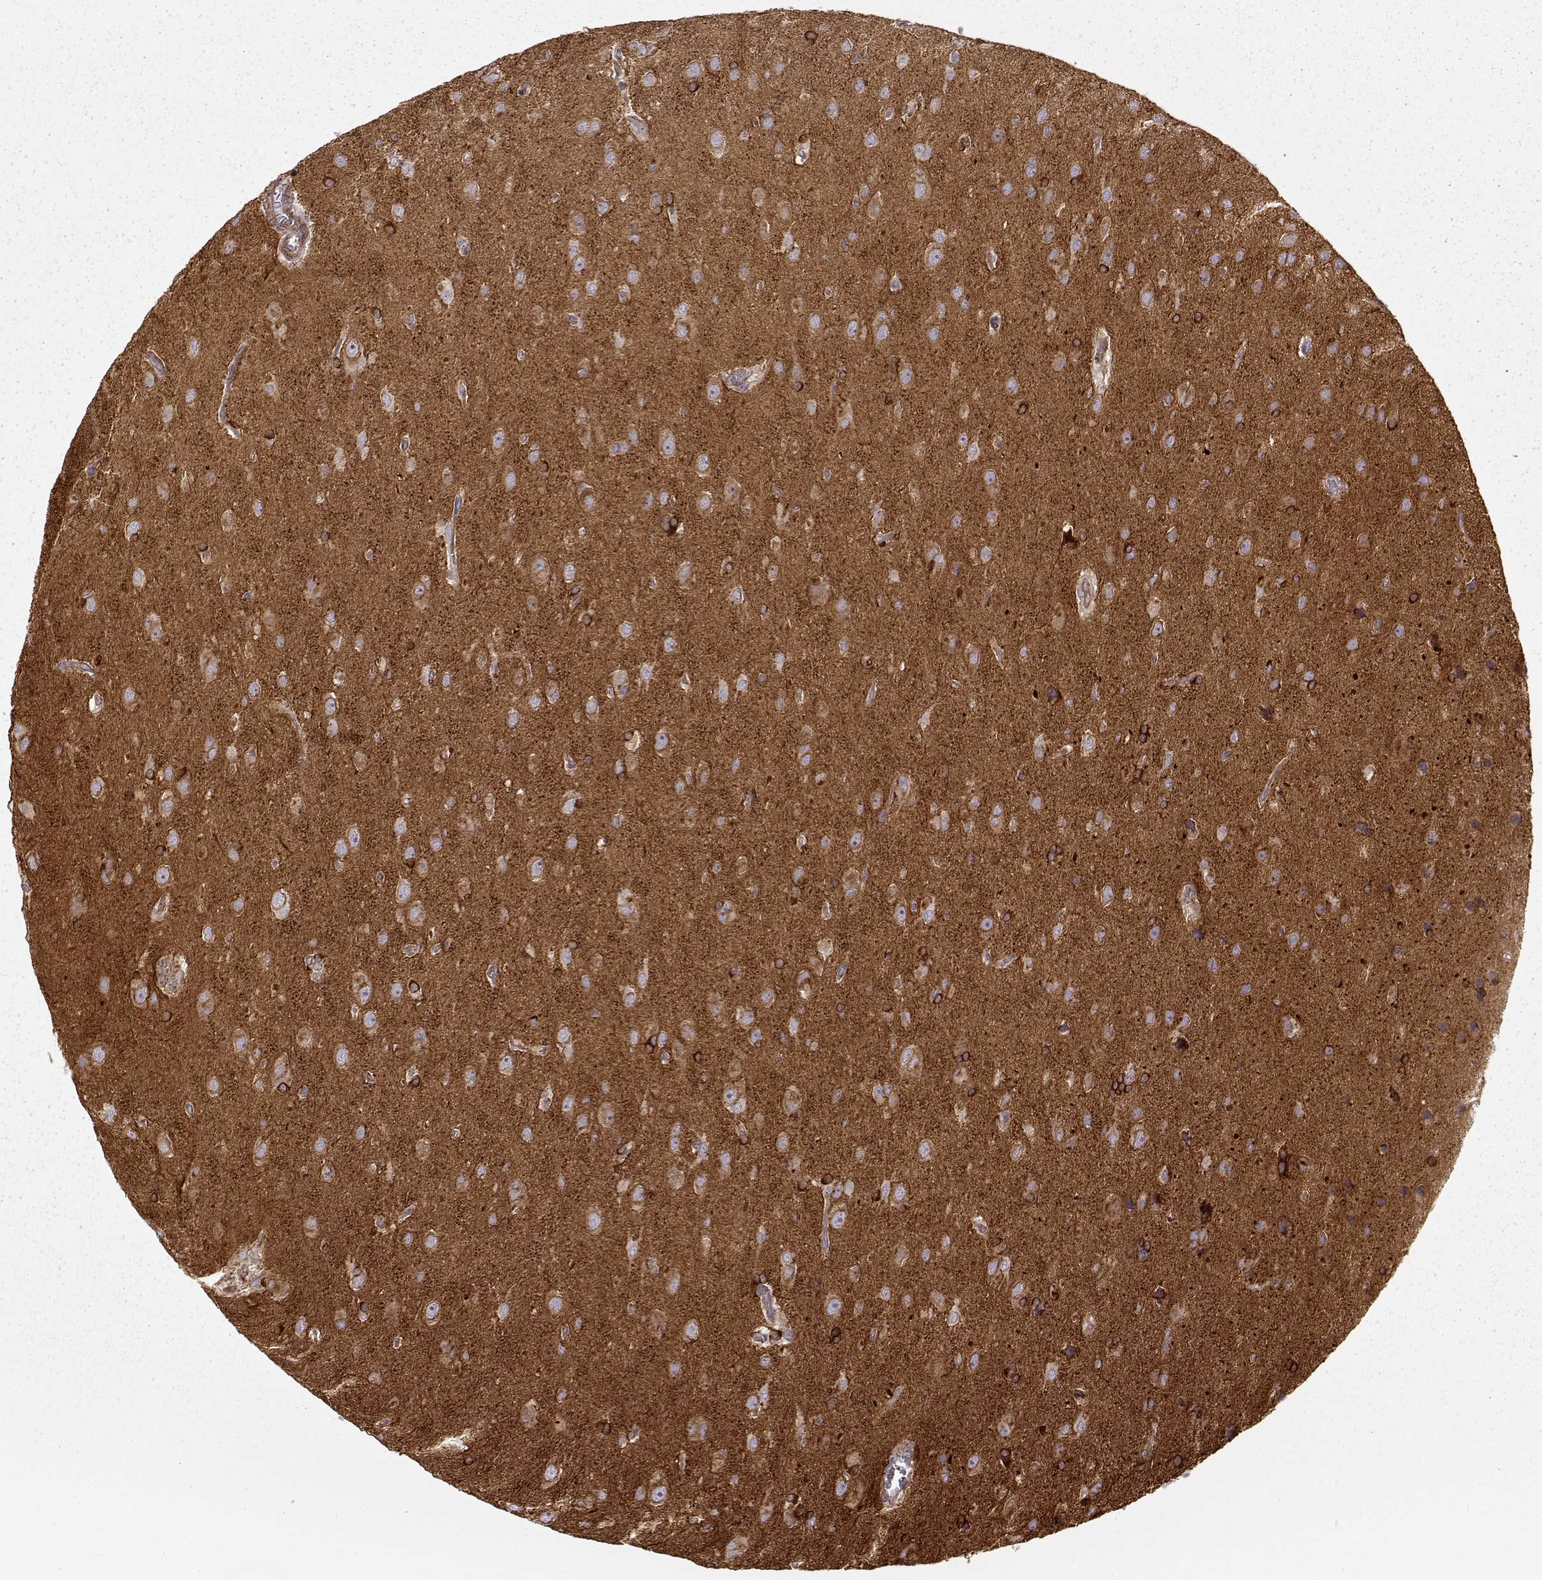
{"staining": {"intensity": "strong", "quantity": ">75%", "location": "cytoplasmic/membranous"}, "tissue": "glioma", "cell_type": "Tumor cells", "image_type": "cancer", "snomed": [{"axis": "morphology", "description": "Glioma, malignant, Low grade"}, {"axis": "topography", "description": "Brain"}], "caption": "A high-resolution micrograph shows immunohistochemistry (IHC) staining of malignant glioma (low-grade), which reveals strong cytoplasmic/membranous expression in approximately >75% of tumor cells.", "gene": "MTR", "patient": {"sex": "male", "age": 58}}